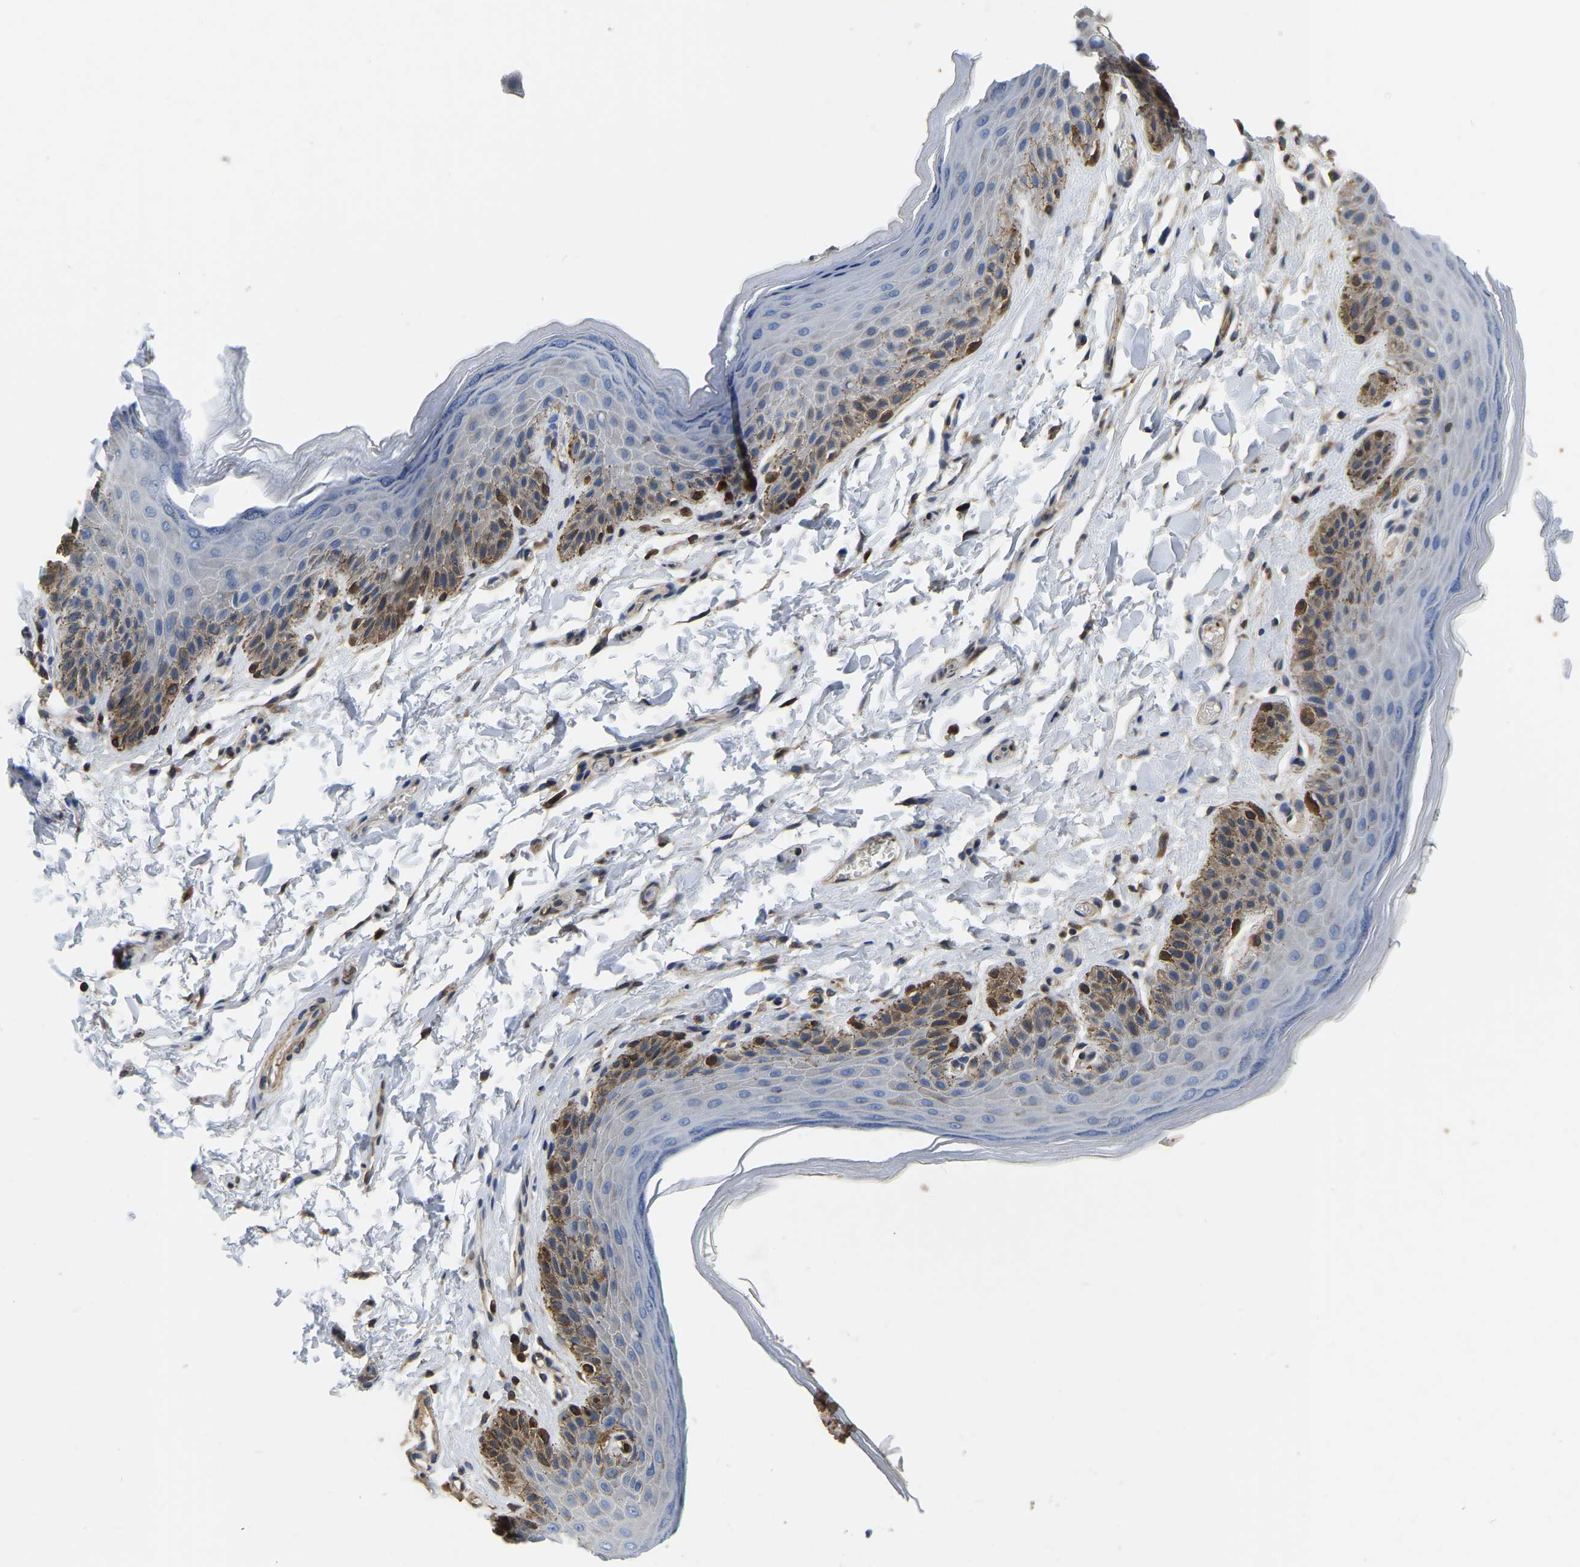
{"staining": {"intensity": "moderate", "quantity": "<25%", "location": "cytoplasmic/membranous"}, "tissue": "skin", "cell_type": "Epidermal cells", "image_type": "normal", "snomed": [{"axis": "morphology", "description": "Normal tissue, NOS"}, {"axis": "topography", "description": "Anal"}], "caption": "A photomicrograph of human skin stained for a protein exhibits moderate cytoplasmic/membranous brown staining in epidermal cells. (Brightfield microscopy of DAB IHC at high magnification).", "gene": "LDHB", "patient": {"sex": "male", "age": 44}}